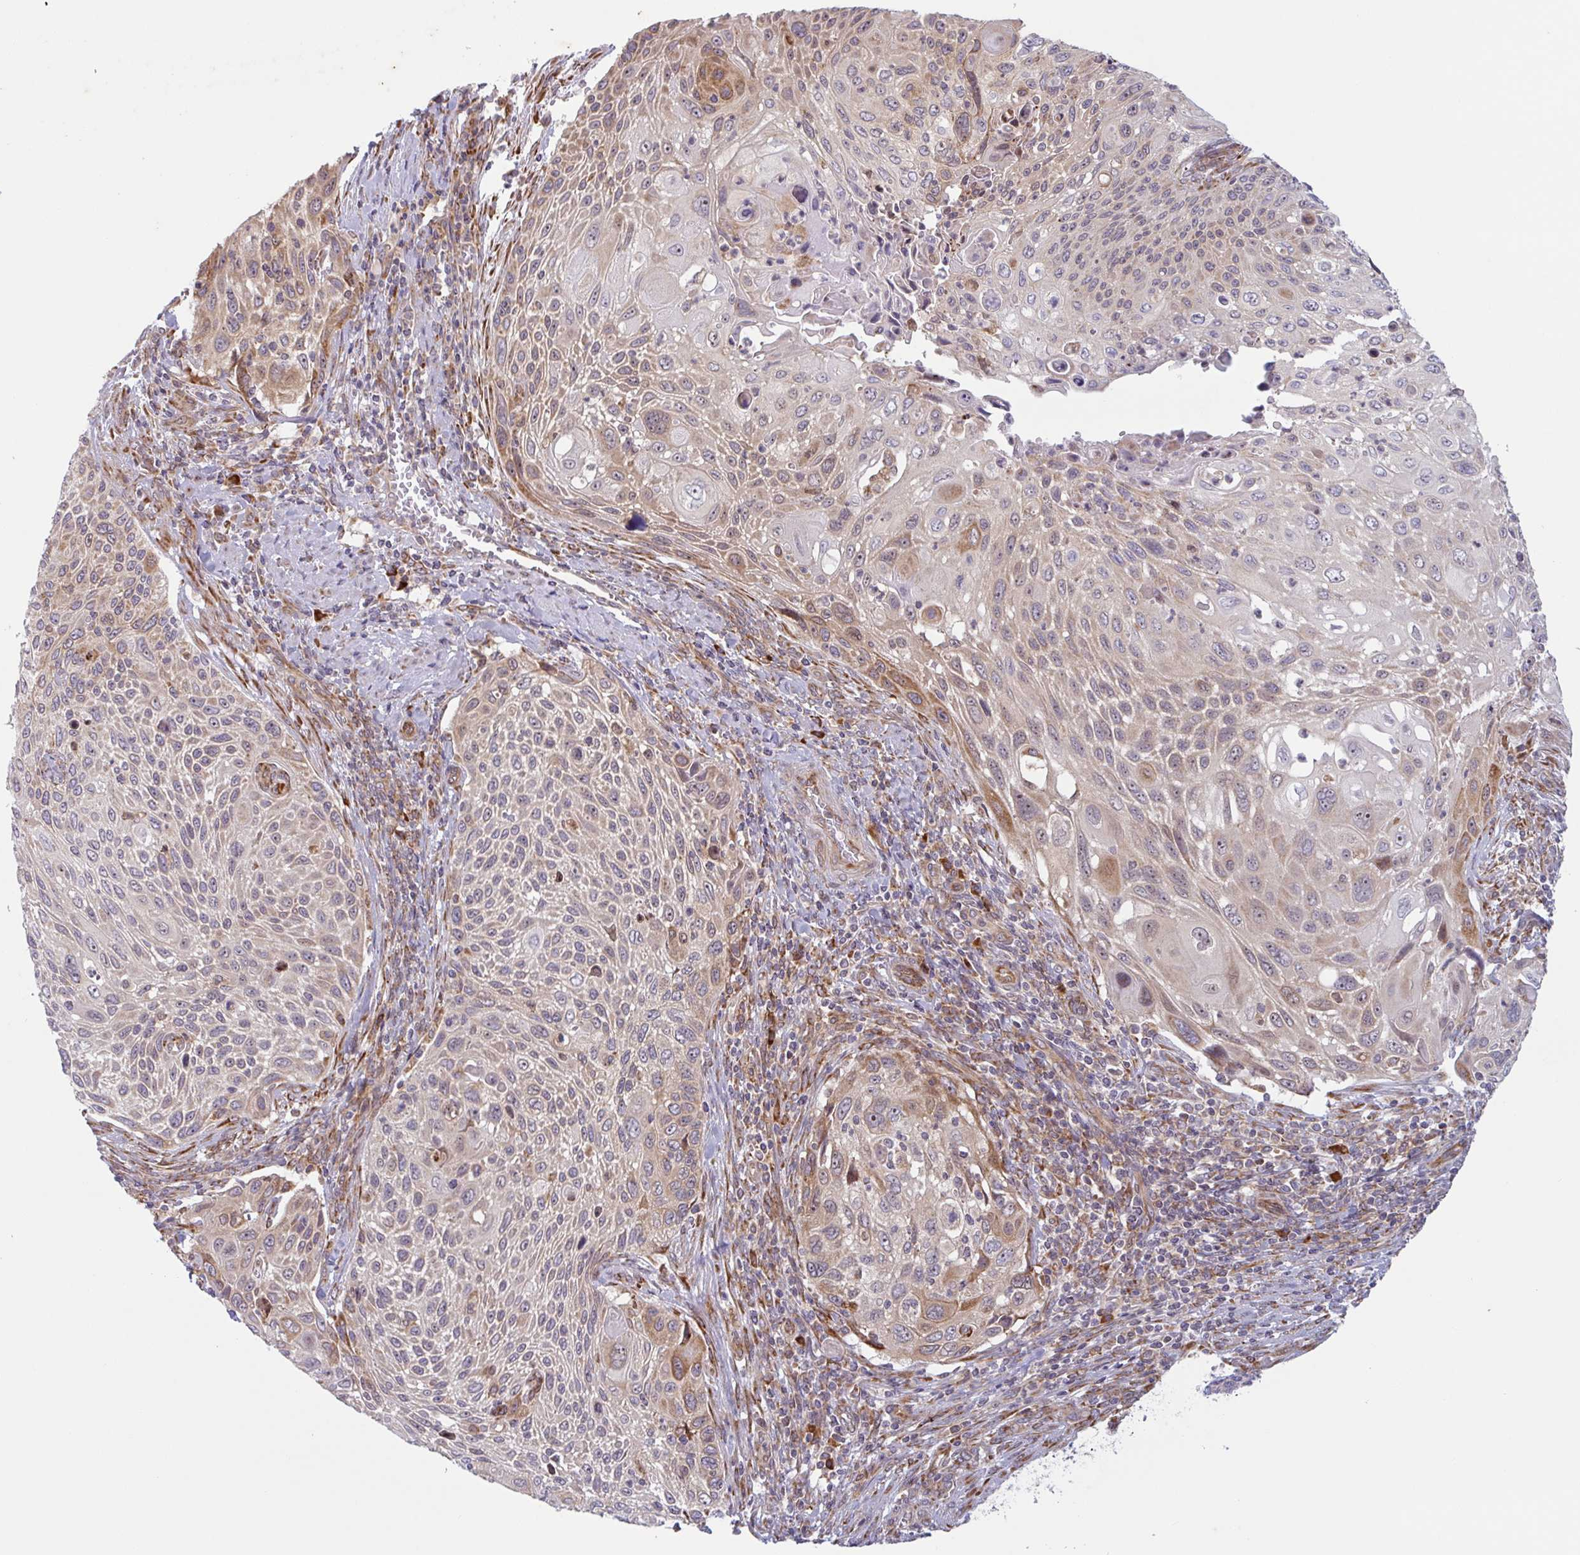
{"staining": {"intensity": "moderate", "quantity": "<25%", "location": "cytoplasmic/membranous"}, "tissue": "cervical cancer", "cell_type": "Tumor cells", "image_type": "cancer", "snomed": [{"axis": "morphology", "description": "Squamous cell carcinoma, NOS"}, {"axis": "topography", "description": "Cervix"}], "caption": "The photomicrograph displays immunohistochemical staining of cervical cancer (squamous cell carcinoma). There is moderate cytoplasmic/membranous expression is appreciated in approximately <25% of tumor cells. (Stains: DAB in brown, nuclei in blue, Microscopy: brightfield microscopy at high magnification).", "gene": "RIT1", "patient": {"sex": "female", "age": 70}}